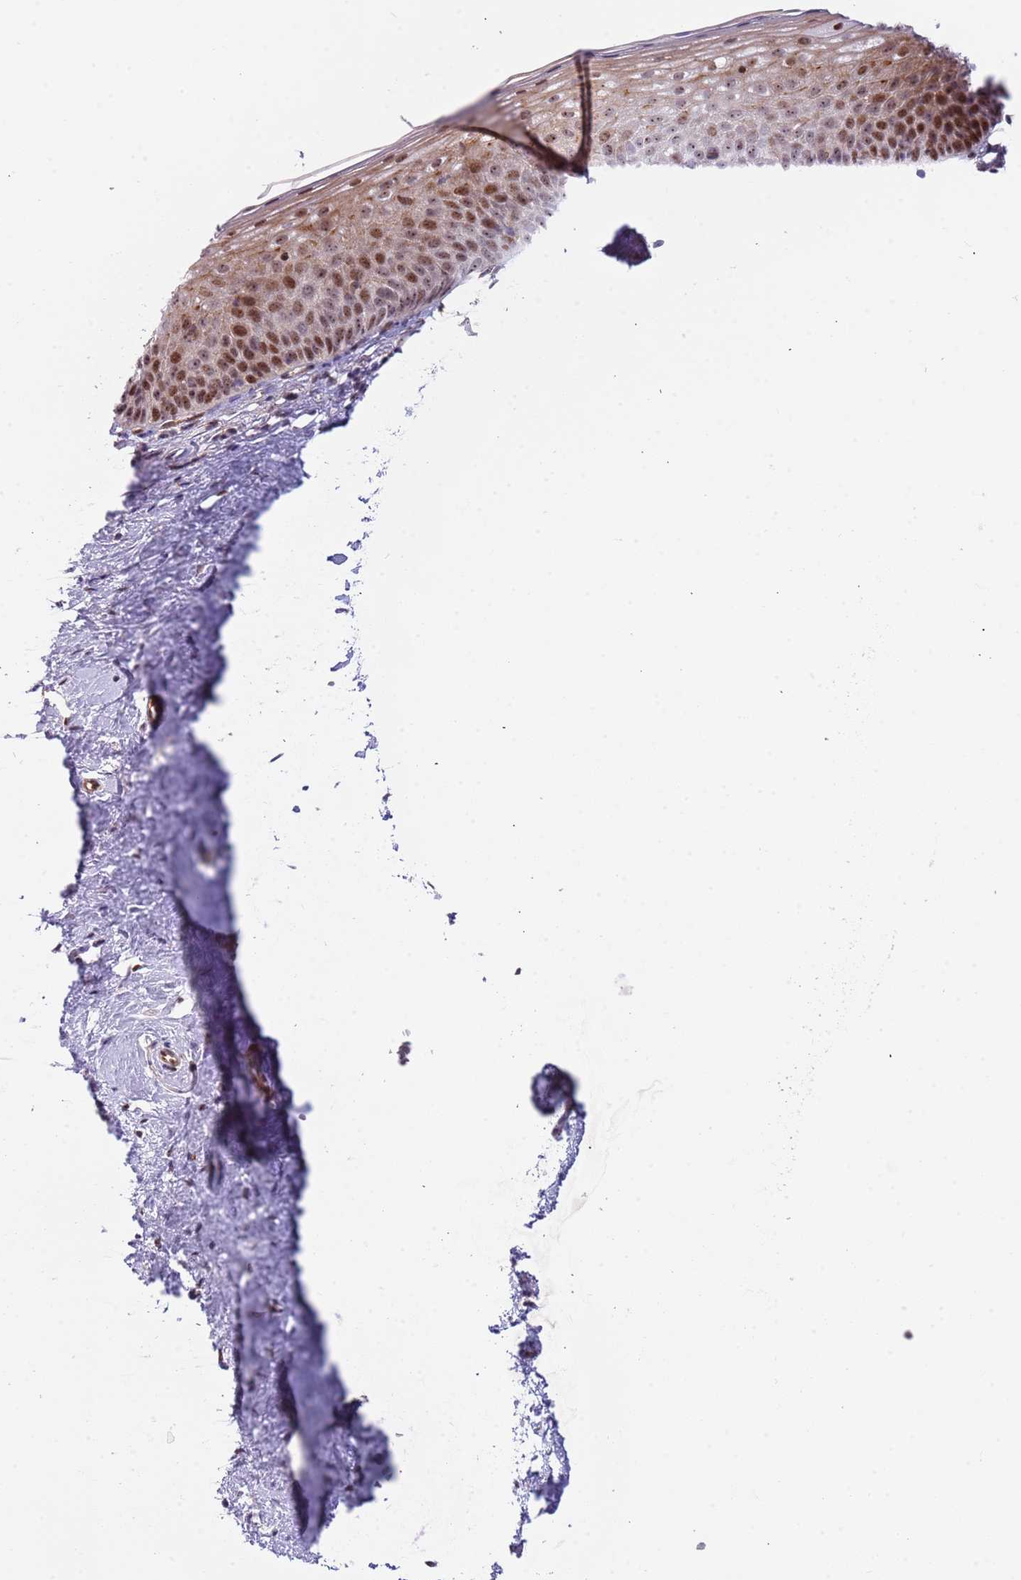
{"staining": {"intensity": "strong", "quantity": ">75%", "location": "cytoplasmic/membranous,nuclear"}, "tissue": "cervix", "cell_type": "Glandular cells", "image_type": "normal", "snomed": [{"axis": "morphology", "description": "Normal tissue, NOS"}, {"axis": "topography", "description": "Cervix"}], "caption": "Normal cervix reveals strong cytoplasmic/membranous,nuclear expression in approximately >75% of glandular cells (DAB (3,3'-diaminobenzidine) IHC, brown staining for protein, blue staining for nuclei)..", "gene": "LRMDA", "patient": {"sex": "female", "age": 57}}